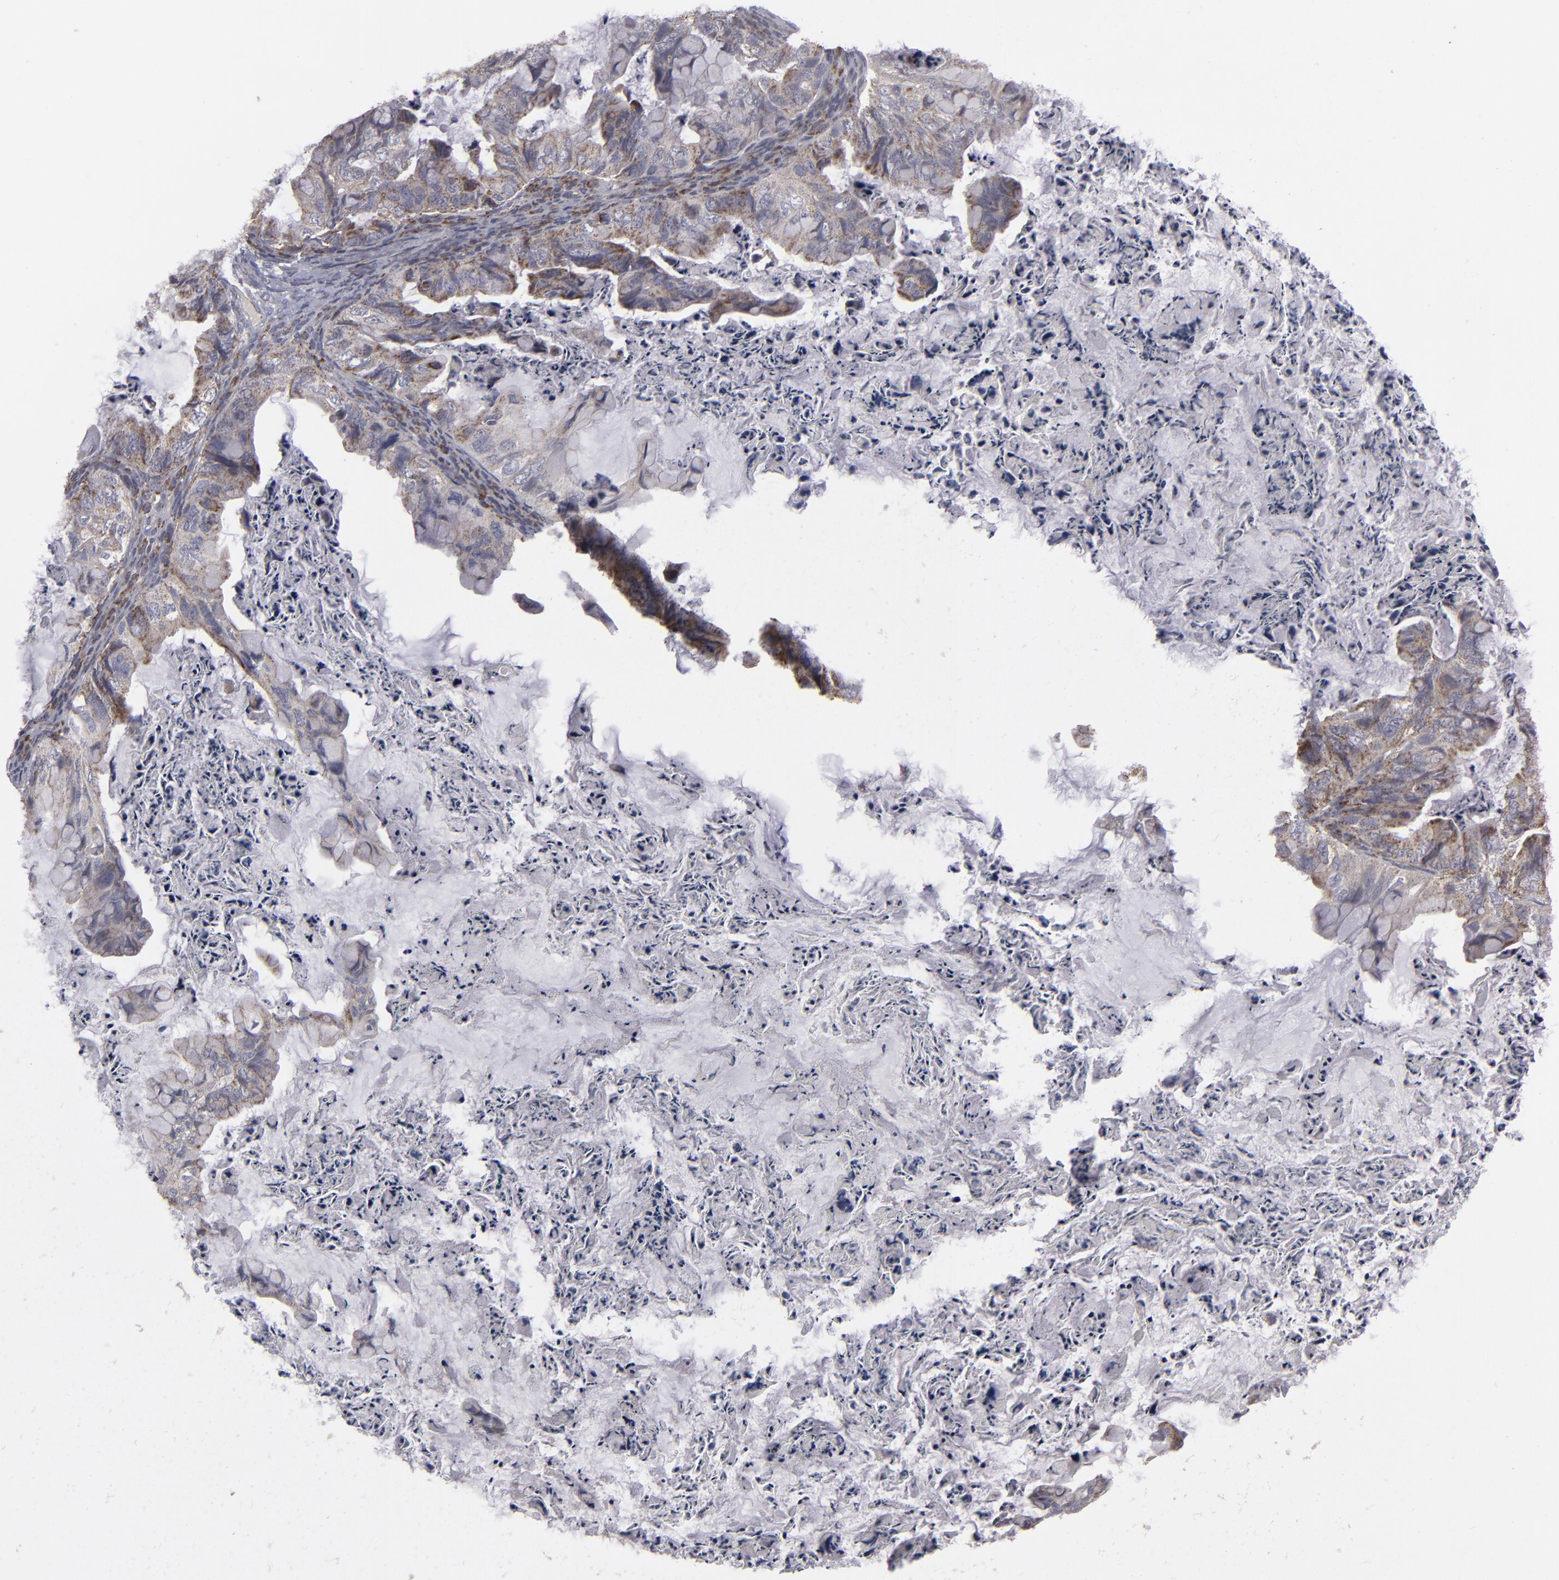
{"staining": {"intensity": "moderate", "quantity": "25%-75%", "location": "cytoplasmic/membranous"}, "tissue": "ovarian cancer", "cell_type": "Tumor cells", "image_type": "cancer", "snomed": [{"axis": "morphology", "description": "Cystadenocarcinoma, mucinous, NOS"}, {"axis": "topography", "description": "Ovary"}], "caption": "High-power microscopy captured an immunohistochemistry (IHC) micrograph of ovarian cancer, revealing moderate cytoplasmic/membranous expression in about 25%-75% of tumor cells.", "gene": "MYOM2", "patient": {"sex": "female", "age": 36}}